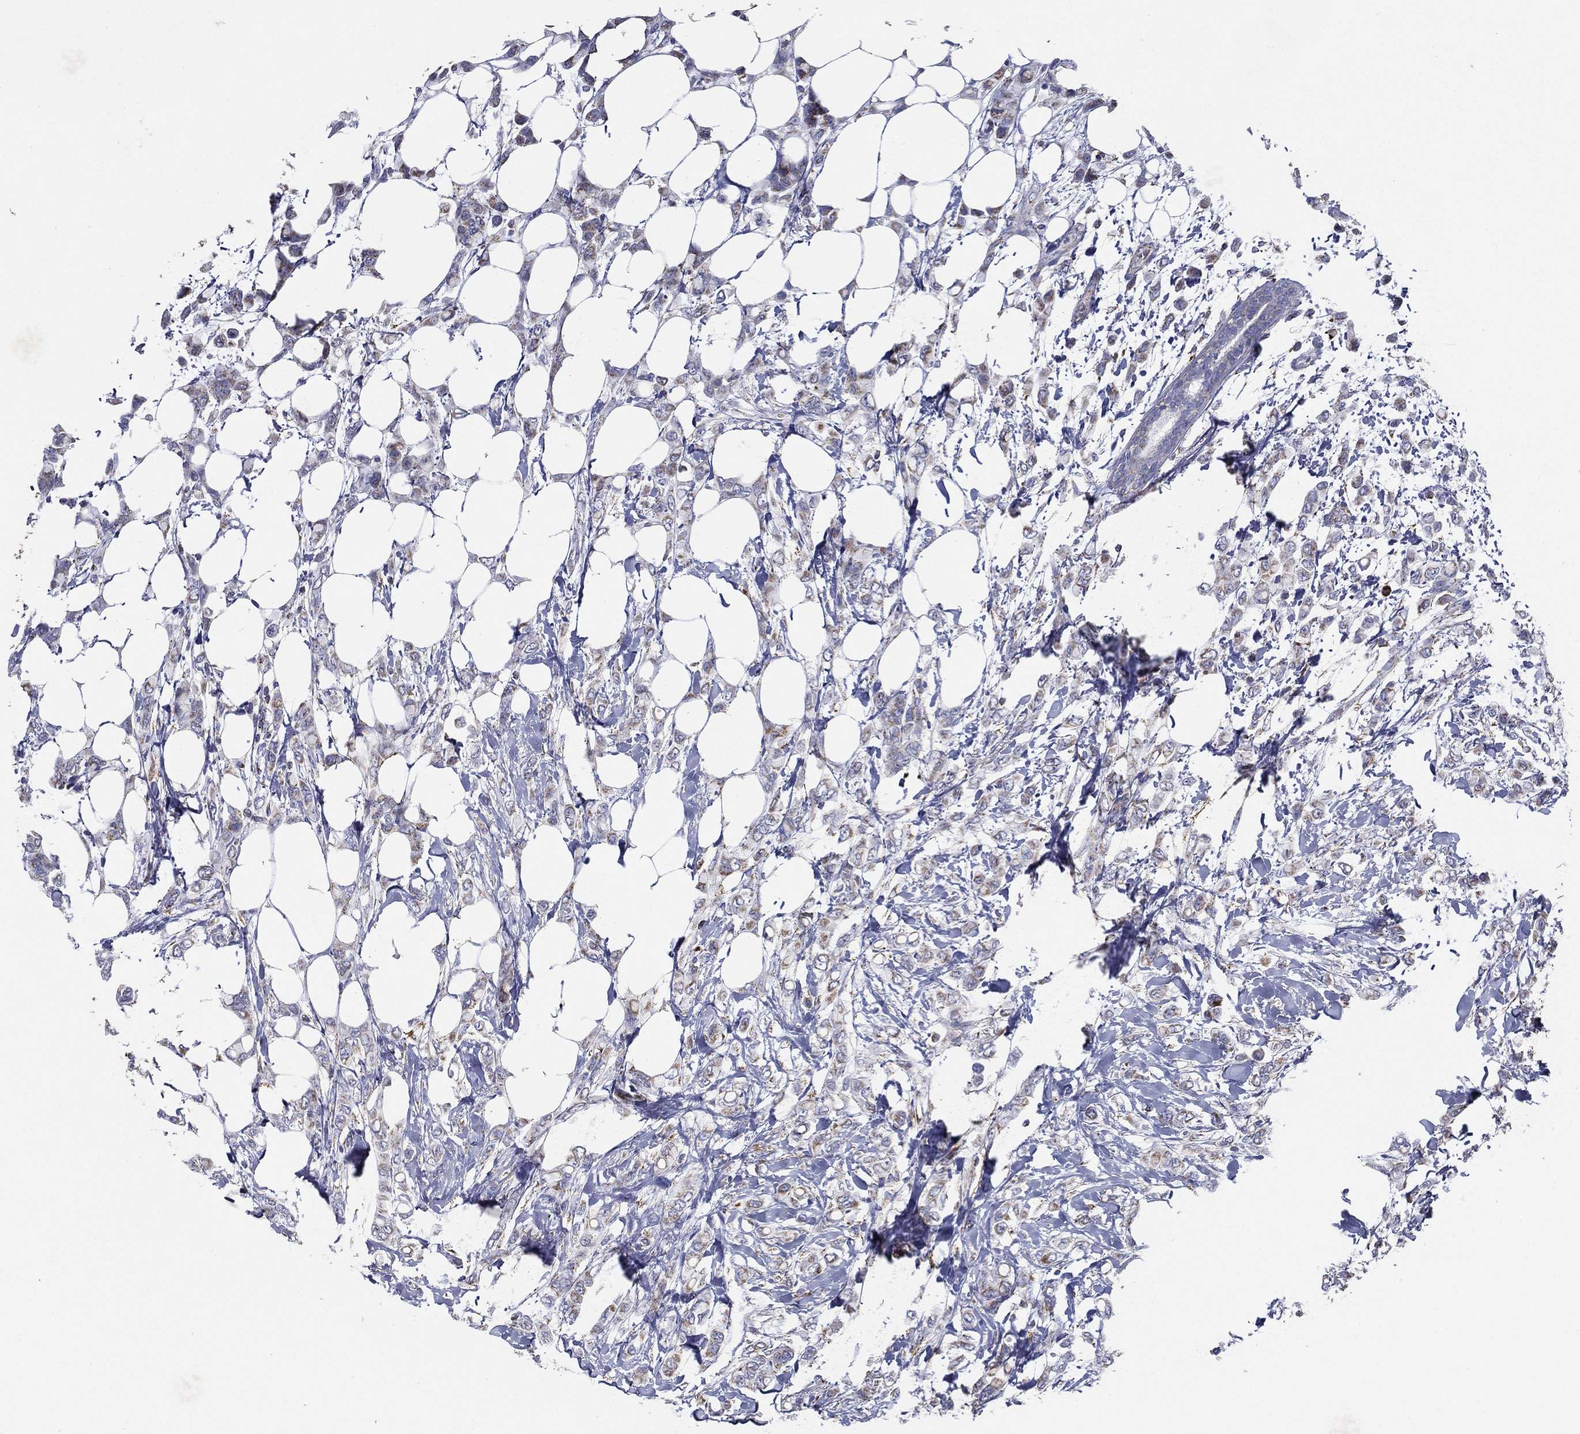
{"staining": {"intensity": "moderate", "quantity": "<25%", "location": "cytoplasmic/membranous"}, "tissue": "breast cancer", "cell_type": "Tumor cells", "image_type": "cancer", "snomed": [{"axis": "morphology", "description": "Lobular carcinoma"}, {"axis": "topography", "description": "Breast"}], "caption": "Breast cancer stained with a brown dye shows moderate cytoplasmic/membranous positive staining in approximately <25% of tumor cells.", "gene": "SFXN1", "patient": {"sex": "female", "age": 66}}